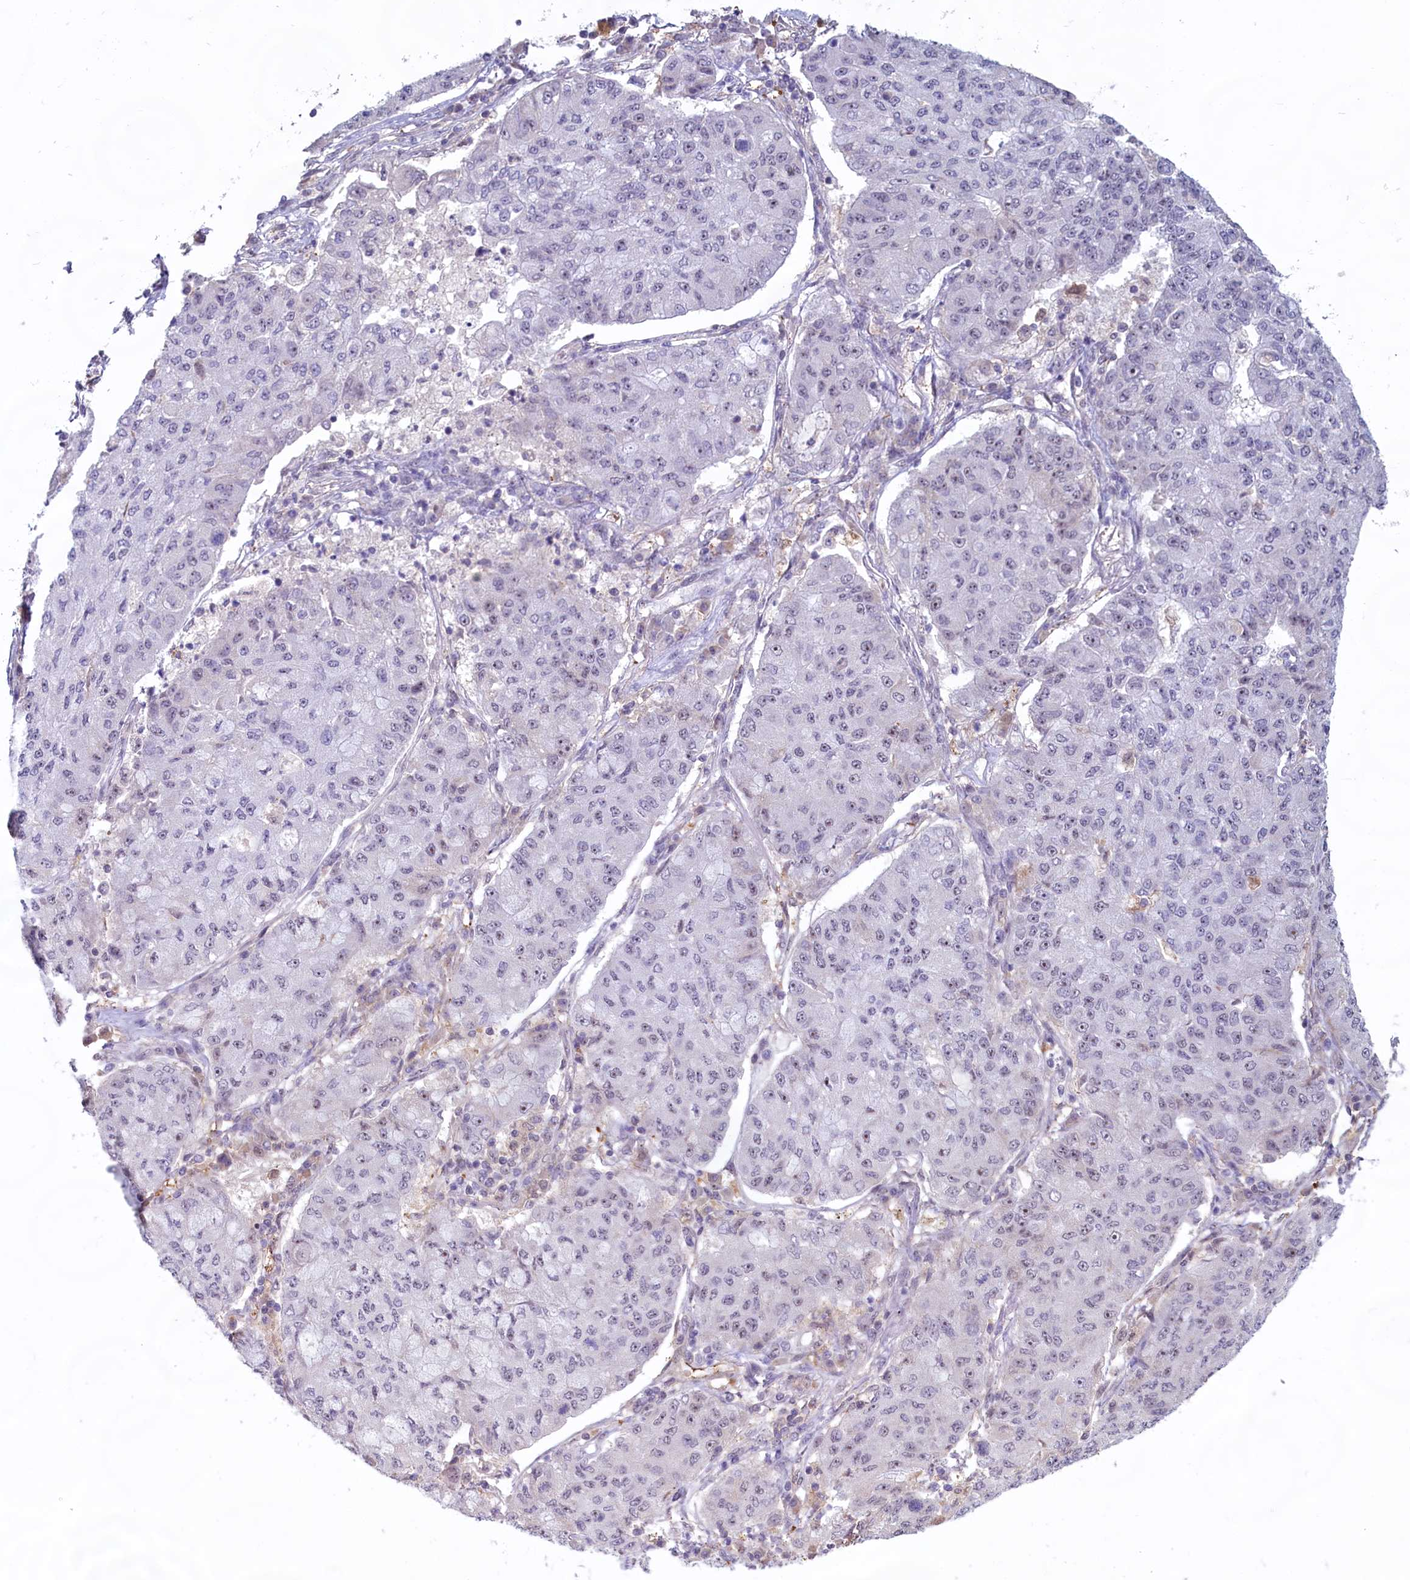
{"staining": {"intensity": "negative", "quantity": "none", "location": "none"}, "tissue": "lung cancer", "cell_type": "Tumor cells", "image_type": "cancer", "snomed": [{"axis": "morphology", "description": "Squamous cell carcinoma, NOS"}, {"axis": "topography", "description": "Lung"}], "caption": "Squamous cell carcinoma (lung) stained for a protein using IHC displays no staining tumor cells.", "gene": "C1D", "patient": {"sex": "male", "age": 74}}